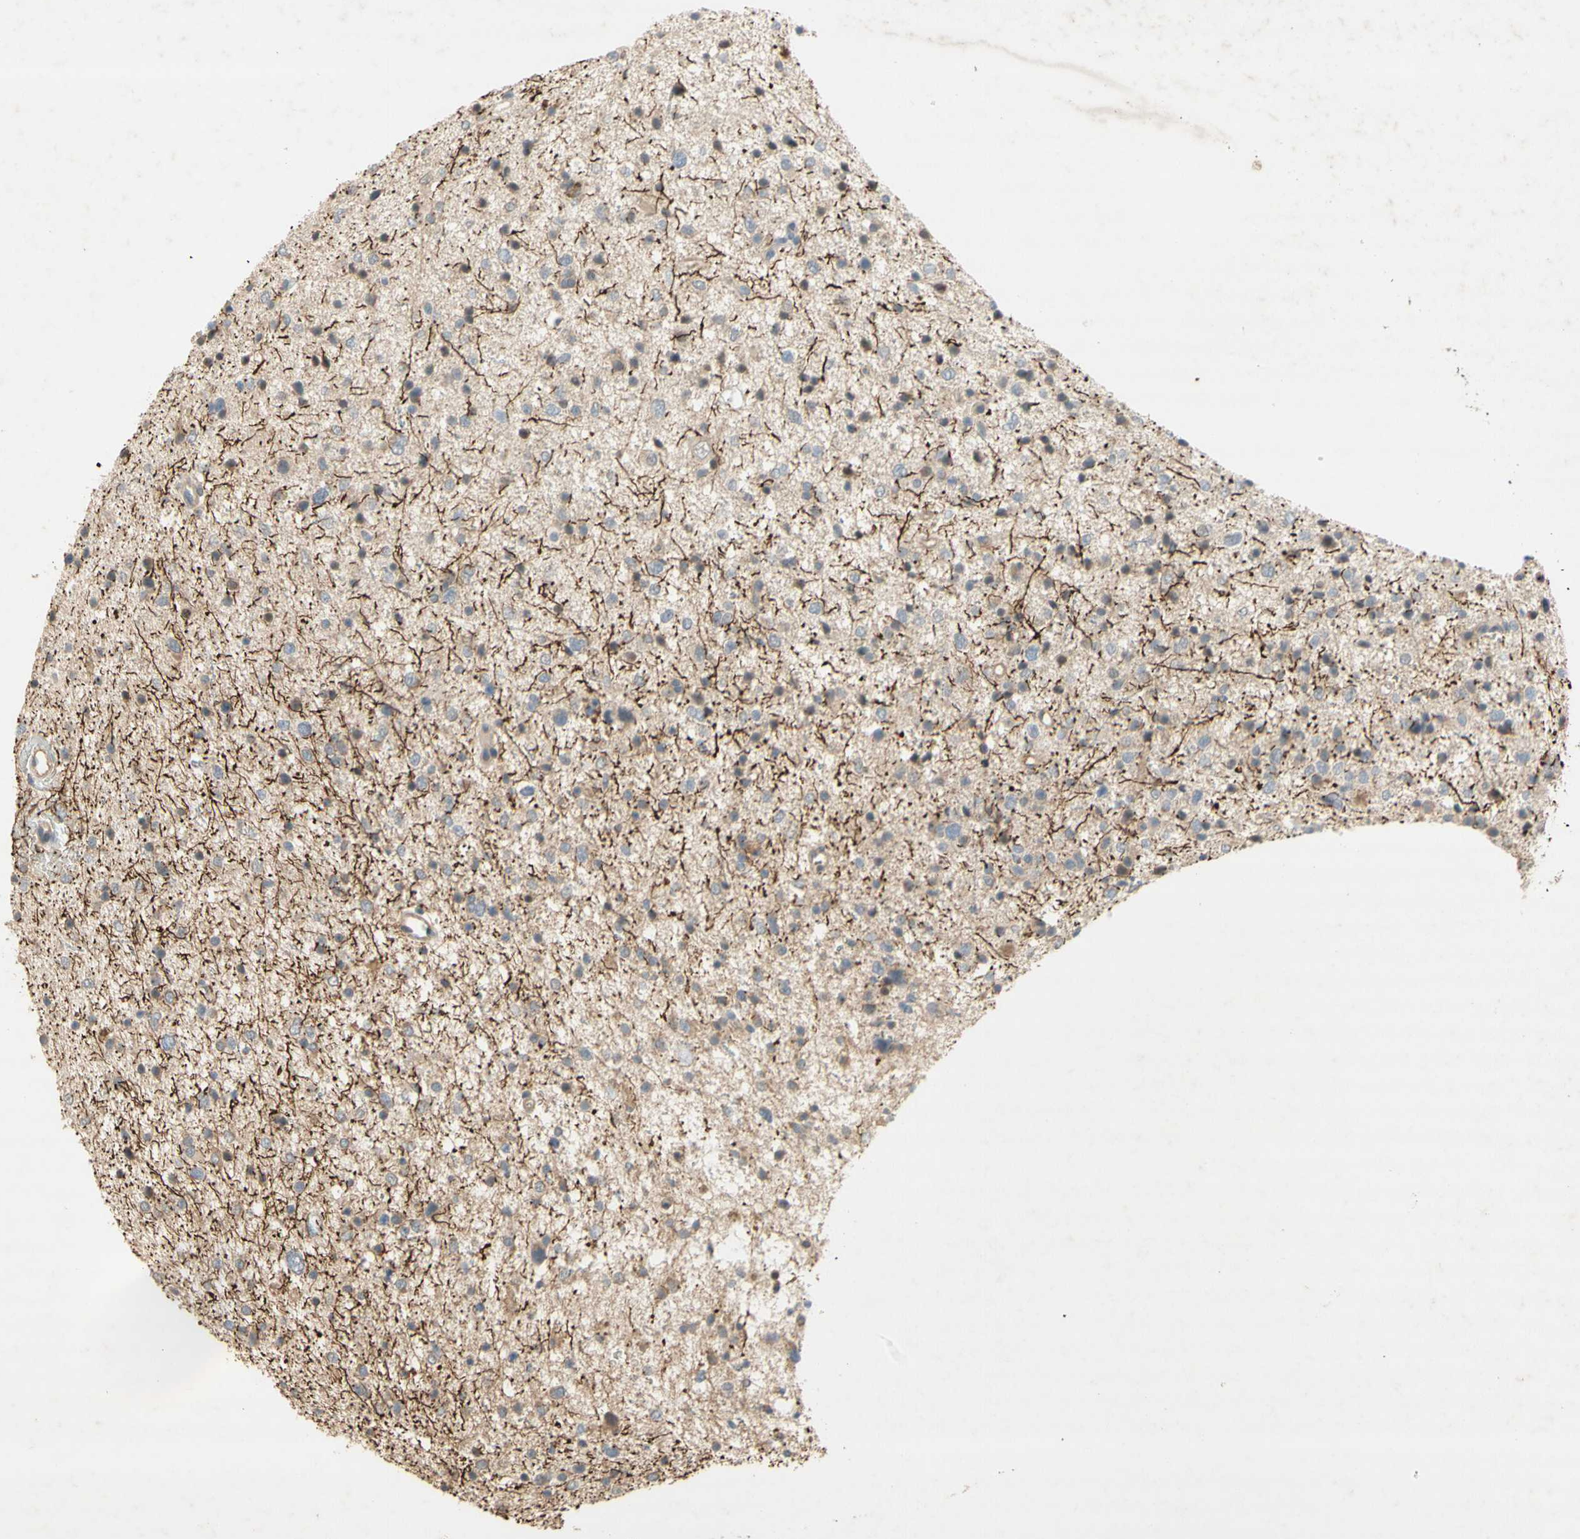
{"staining": {"intensity": "weak", "quantity": "<25%", "location": "cytoplasmic/membranous"}, "tissue": "glioma", "cell_type": "Tumor cells", "image_type": "cancer", "snomed": [{"axis": "morphology", "description": "Glioma, malignant, Low grade"}, {"axis": "topography", "description": "Brain"}], "caption": "Immunohistochemistry (IHC) micrograph of human glioma stained for a protein (brown), which demonstrates no staining in tumor cells.", "gene": "NRG4", "patient": {"sex": "female", "age": 37}}